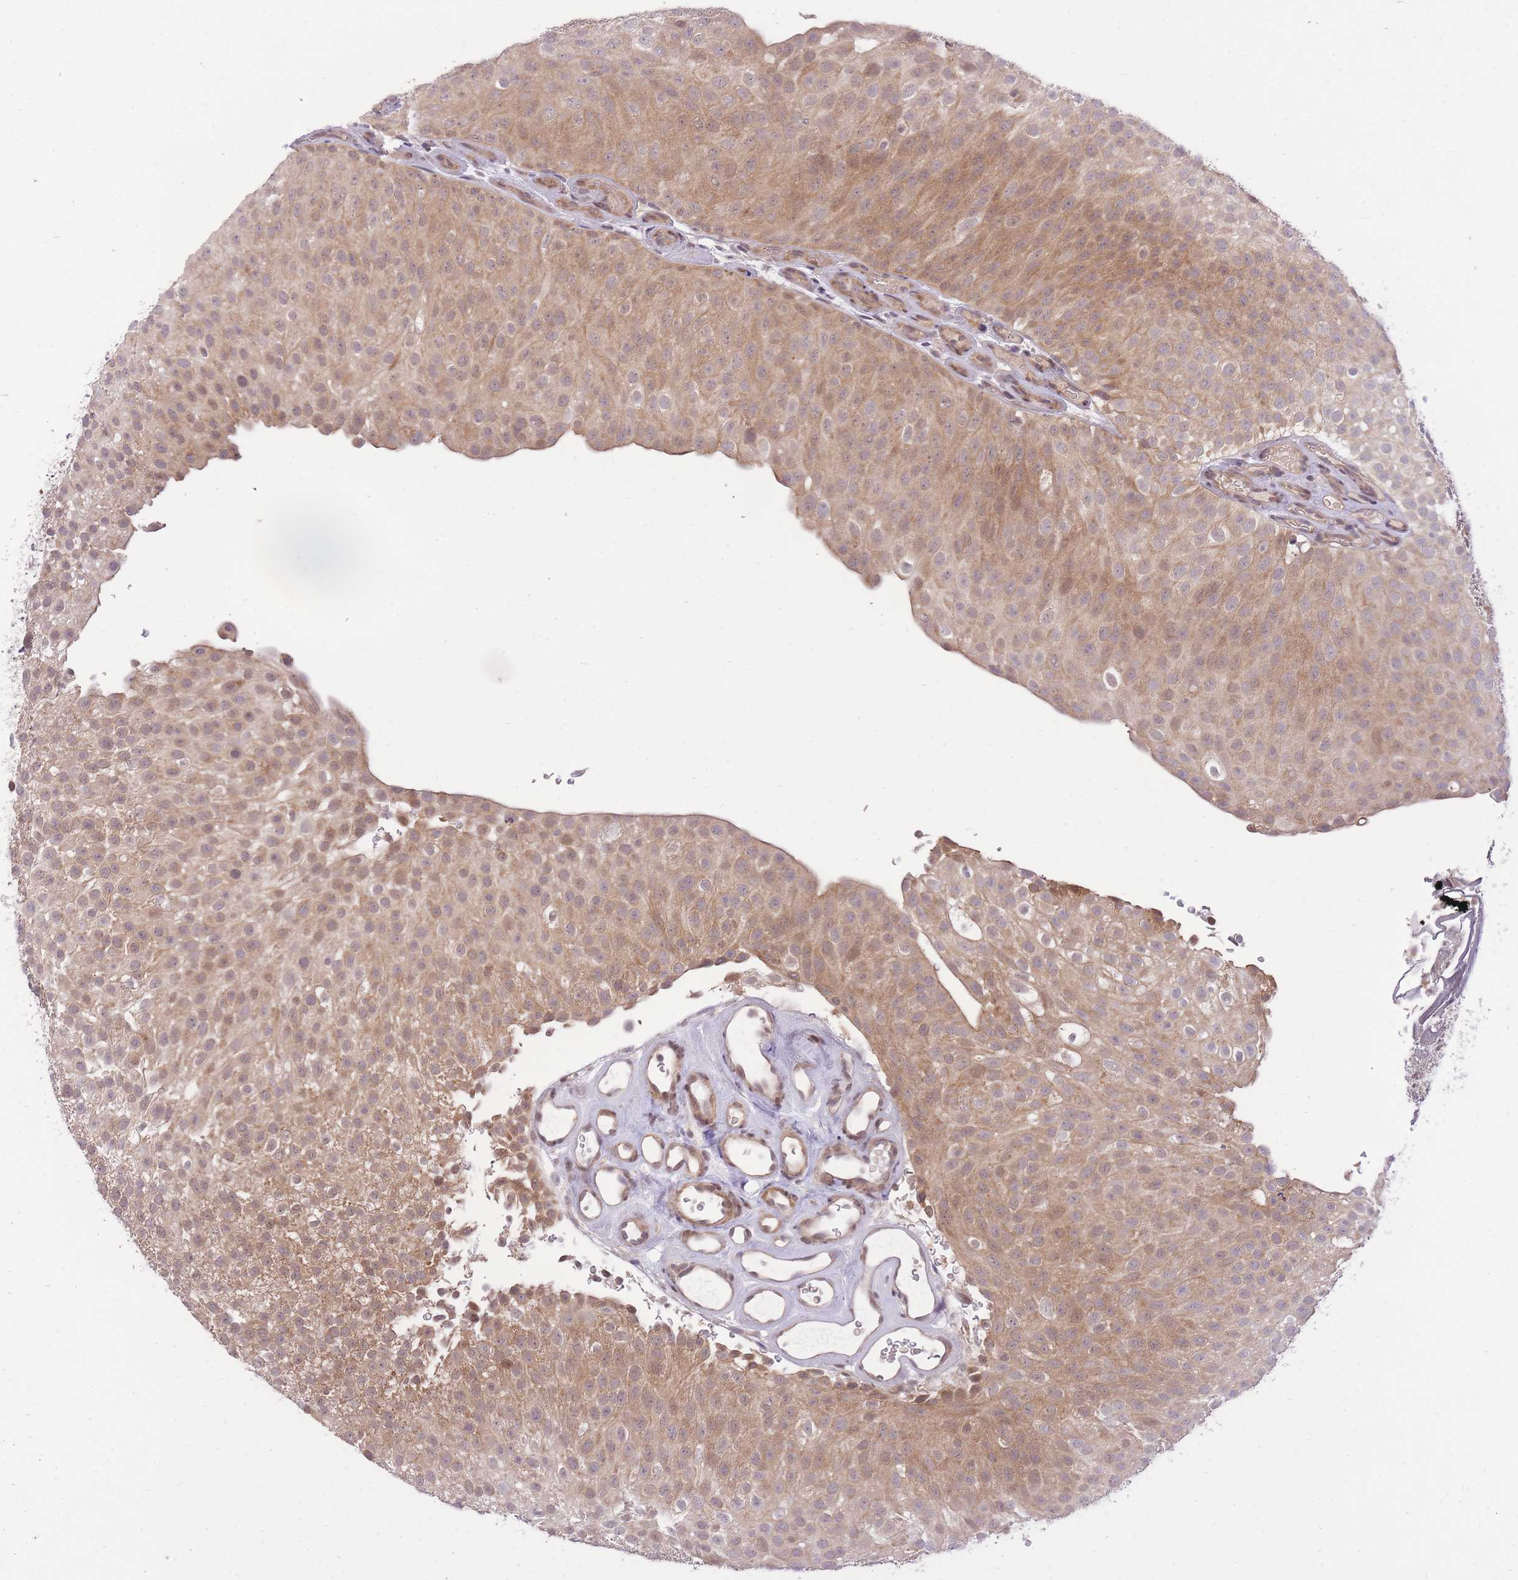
{"staining": {"intensity": "moderate", "quantity": ">75%", "location": "cytoplasmic/membranous,nuclear"}, "tissue": "urothelial cancer", "cell_type": "Tumor cells", "image_type": "cancer", "snomed": [{"axis": "morphology", "description": "Urothelial carcinoma, Low grade"}, {"axis": "topography", "description": "Urinary bladder"}], "caption": "This is an image of immunohistochemistry (IHC) staining of urothelial cancer, which shows moderate expression in the cytoplasmic/membranous and nuclear of tumor cells.", "gene": "ELOA2", "patient": {"sex": "male", "age": 78}}